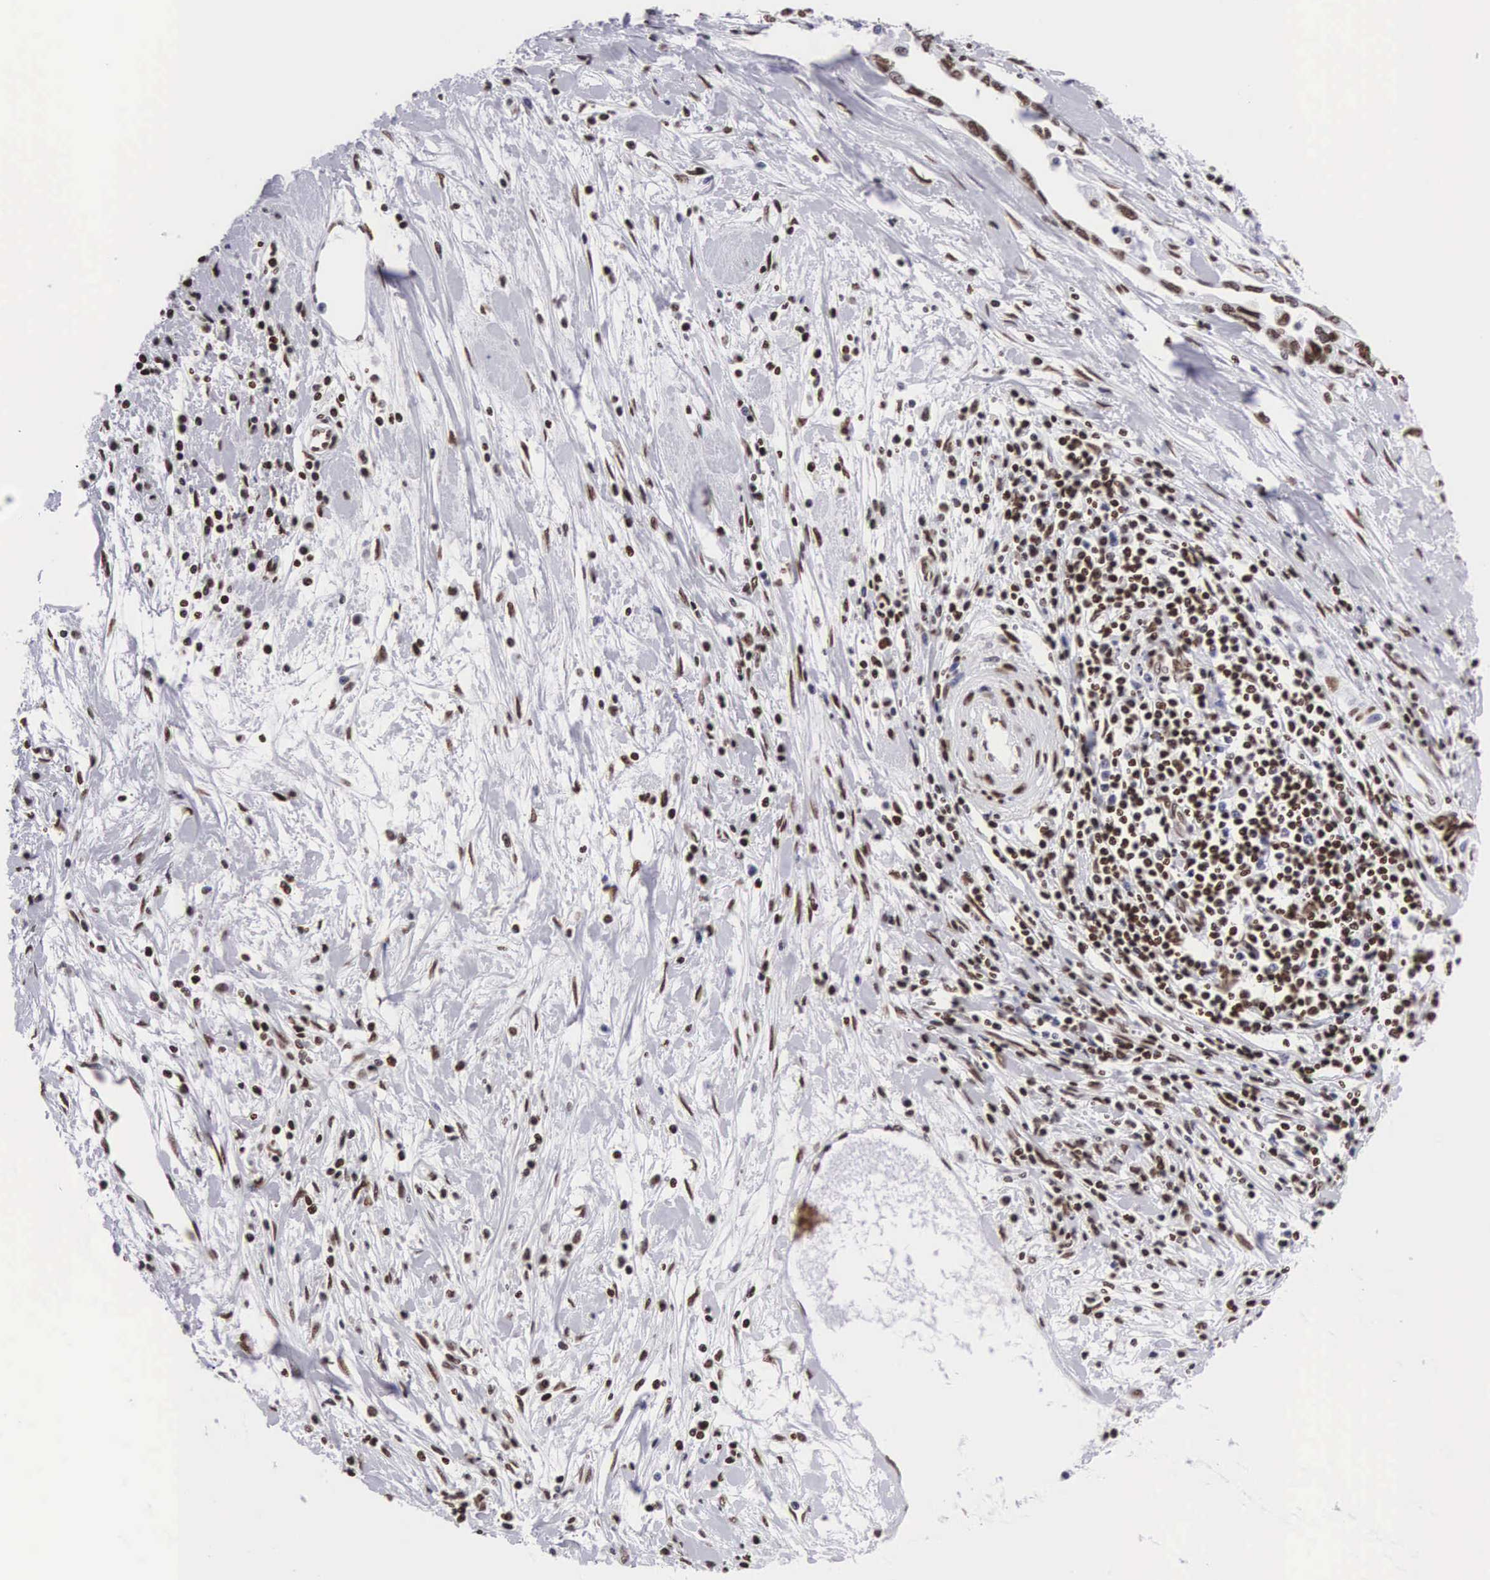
{"staining": {"intensity": "weak", "quantity": "25%-75%", "location": "nuclear"}, "tissue": "pancreatic cancer", "cell_type": "Tumor cells", "image_type": "cancer", "snomed": [{"axis": "morphology", "description": "Adenocarcinoma, NOS"}, {"axis": "topography", "description": "Pancreas"}], "caption": "Immunohistochemistry of pancreatic cancer (adenocarcinoma) reveals low levels of weak nuclear expression in approximately 25%-75% of tumor cells. The staining is performed using DAB brown chromogen to label protein expression. The nuclei are counter-stained blue using hematoxylin.", "gene": "MECP2", "patient": {"sex": "female", "age": 57}}